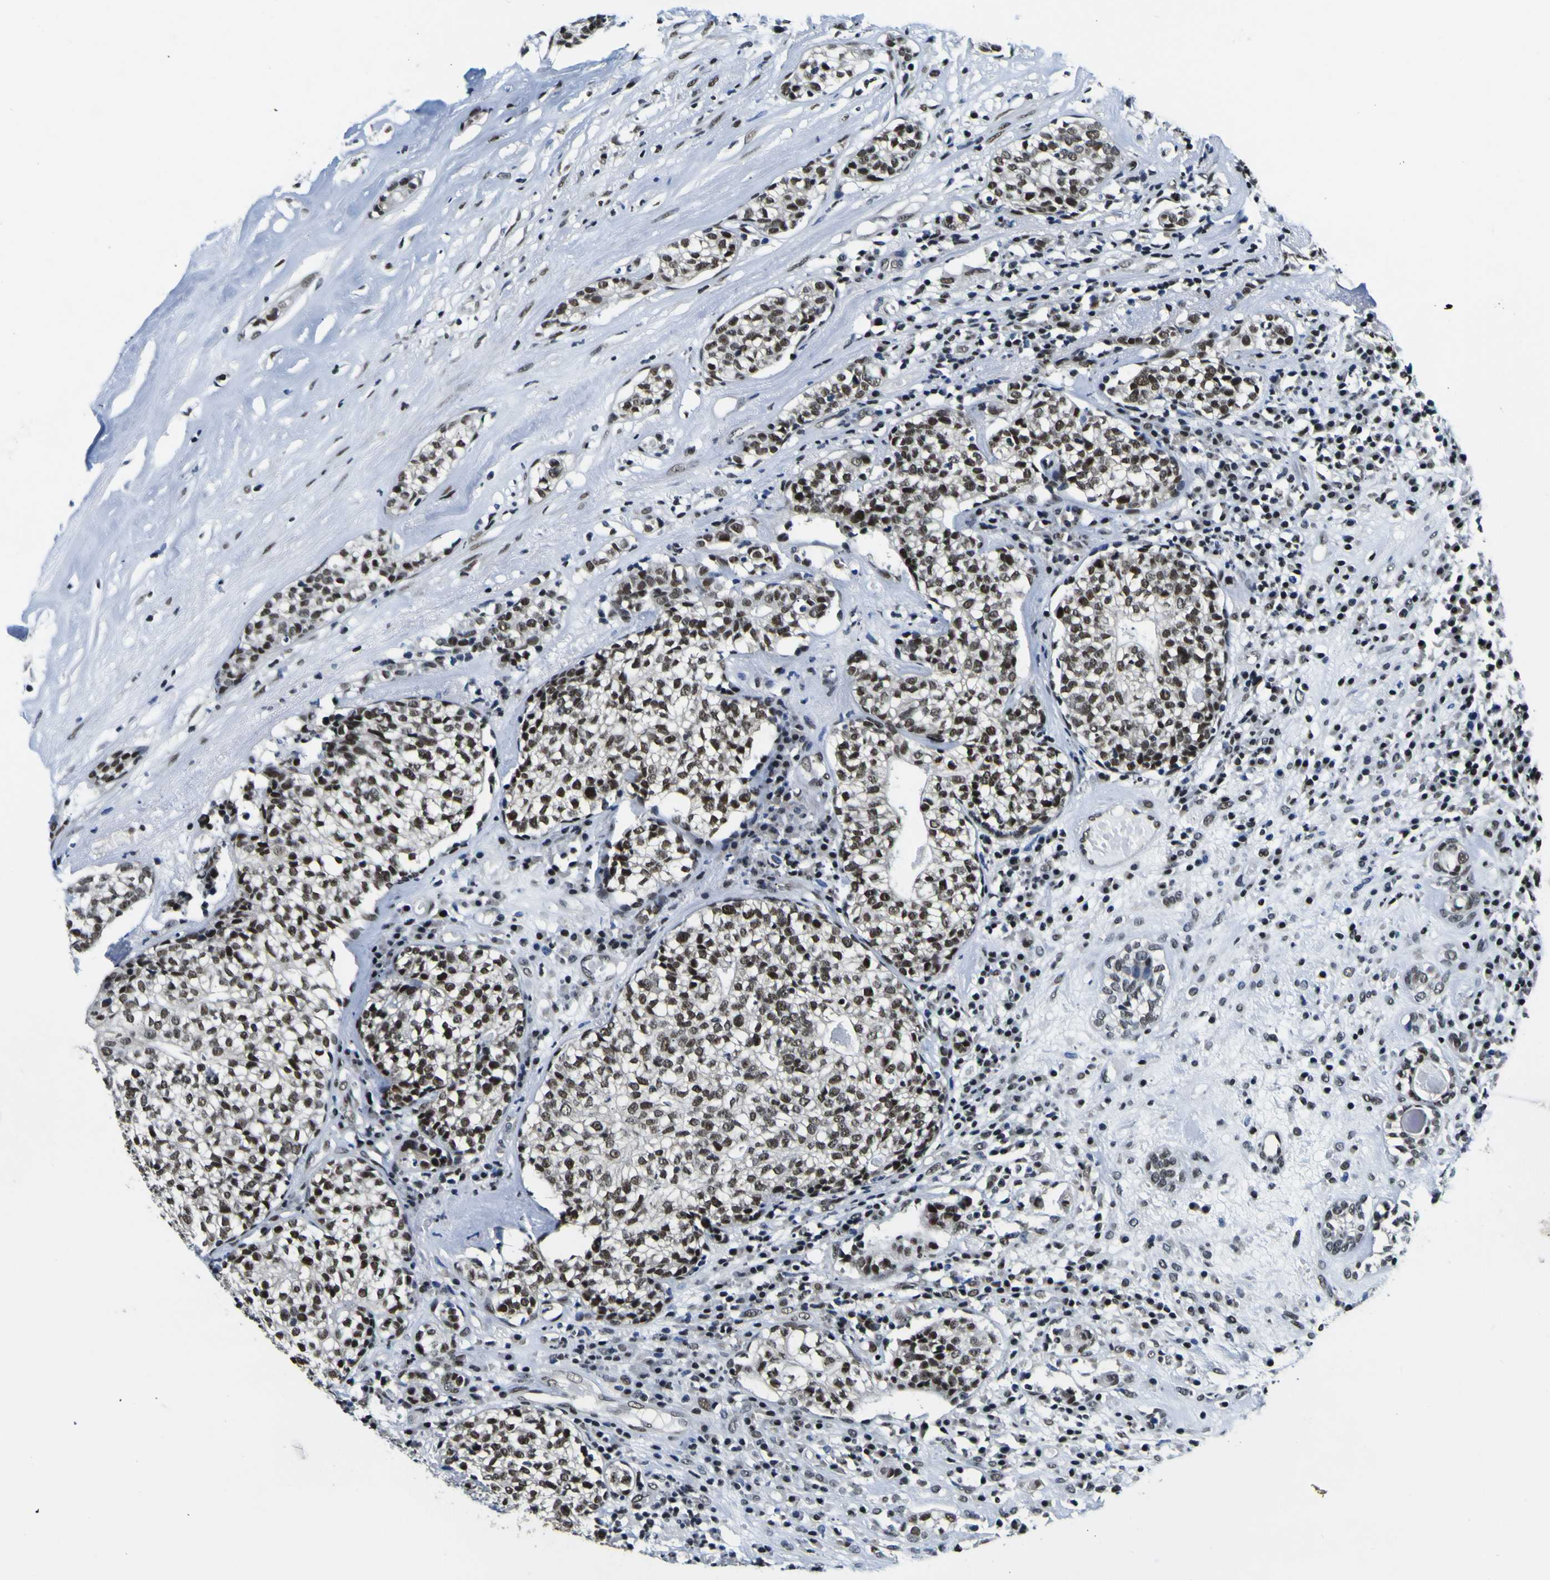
{"staining": {"intensity": "strong", "quantity": ">75%", "location": "nuclear"}, "tissue": "head and neck cancer", "cell_type": "Tumor cells", "image_type": "cancer", "snomed": [{"axis": "morphology", "description": "Adenocarcinoma, NOS"}, {"axis": "topography", "description": "Salivary gland"}, {"axis": "topography", "description": "Head-Neck"}], "caption": "Human head and neck cancer stained with a protein marker shows strong staining in tumor cells.", "gene": "SP1", "patient": {"sex": "female", "age": 65}}